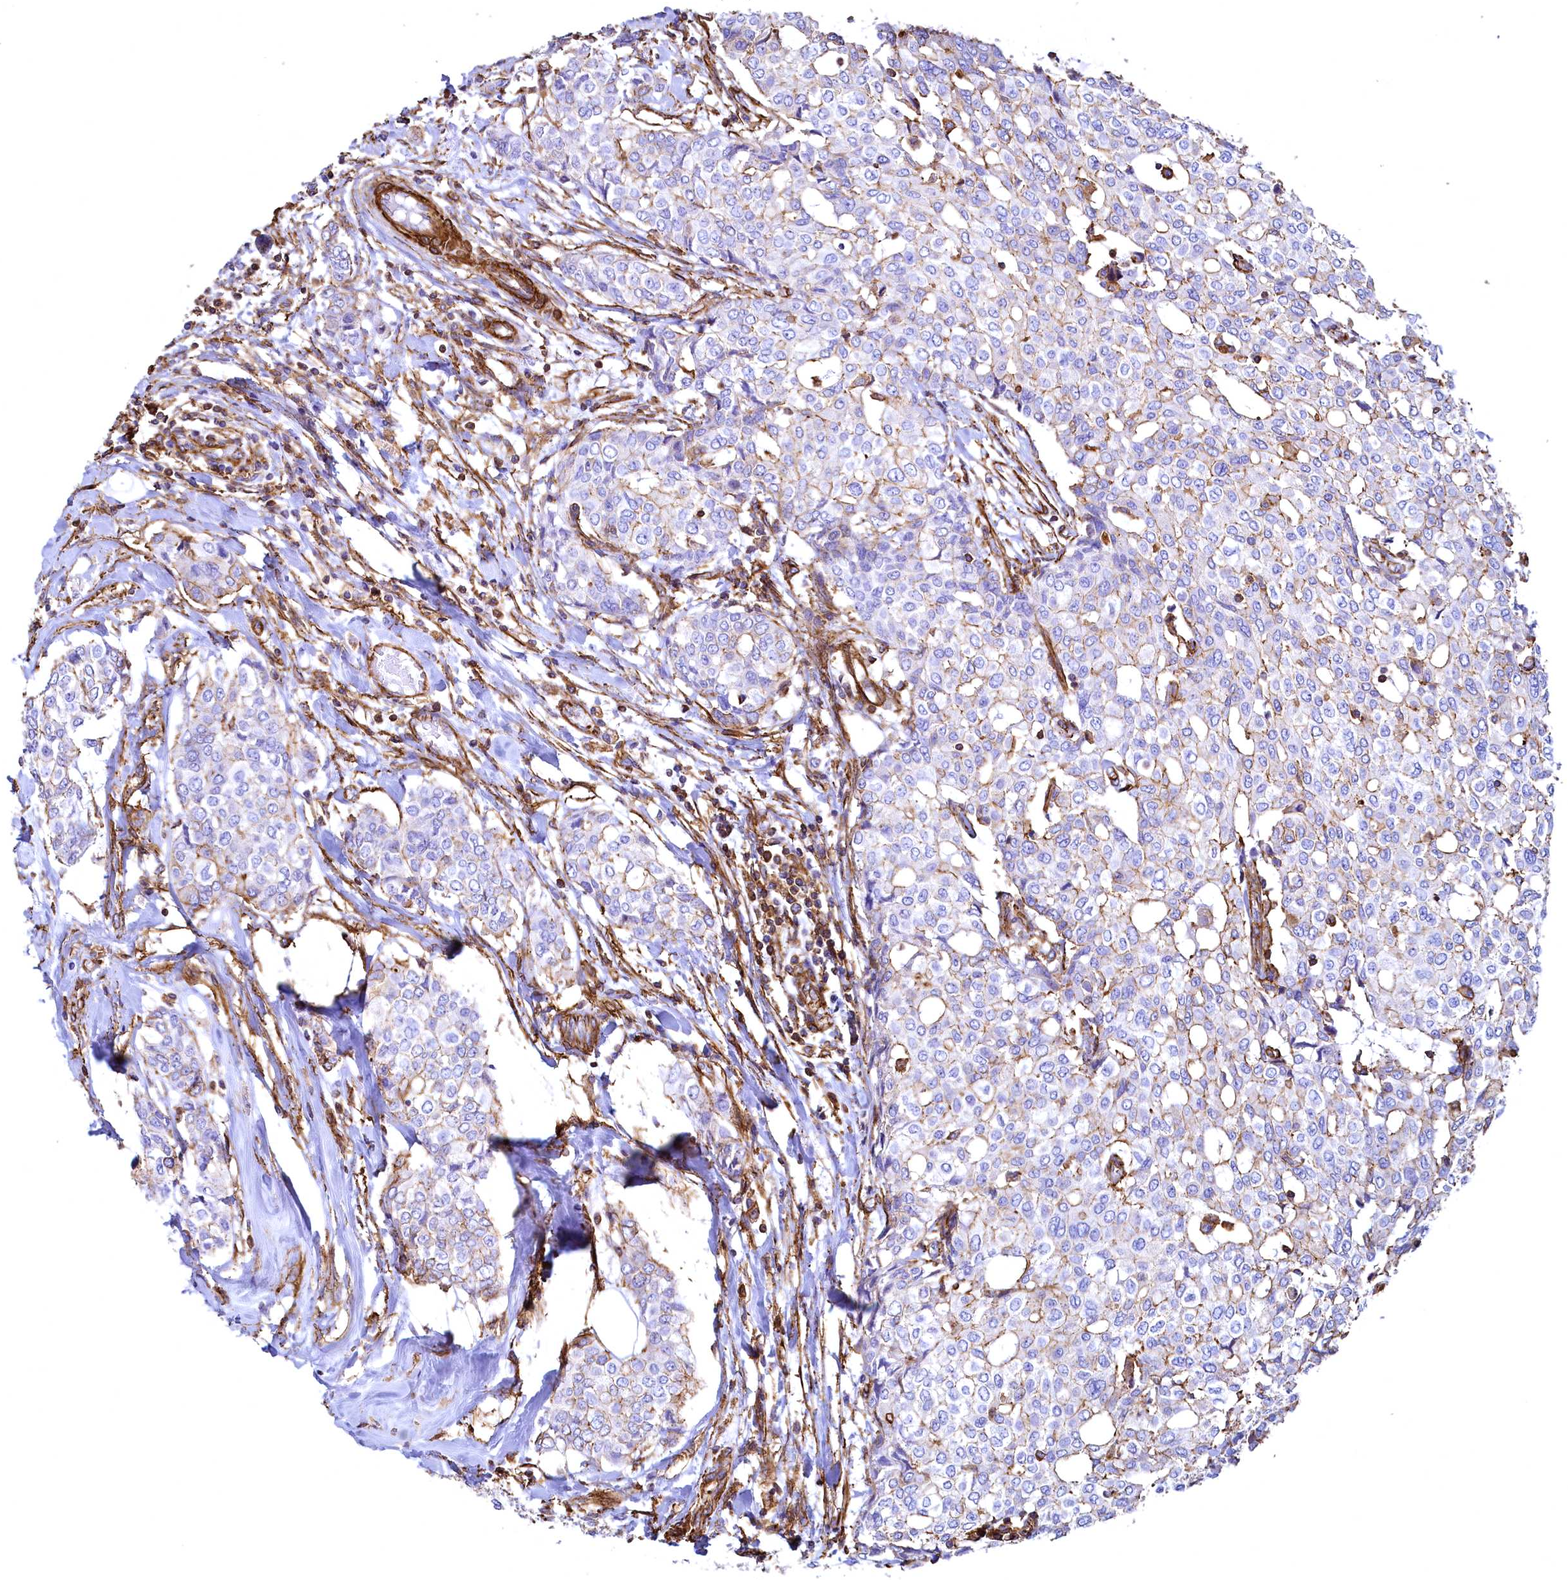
{"staining": {"intensity": "moderate", "quantity": "<25%", "location": "cytoplasmic/membranous"}, "tissue": "breast cancer", "cell_type": "Tumor cells", "image_type": "cancer", "snomed": [{"axis": "morphology", "description": "Lobular carcinoma"}, {"axis": "topography", "description": "Breast"}], "caption": "Breast cancer (lobular carcinoma) stained with immunohistochemistry (IHC) shows moderate cytoplasmic/membranous staining in about <25% of tumor cells.", "gene": "THBS1", "patient": {"sex": "female", "age": 51}}